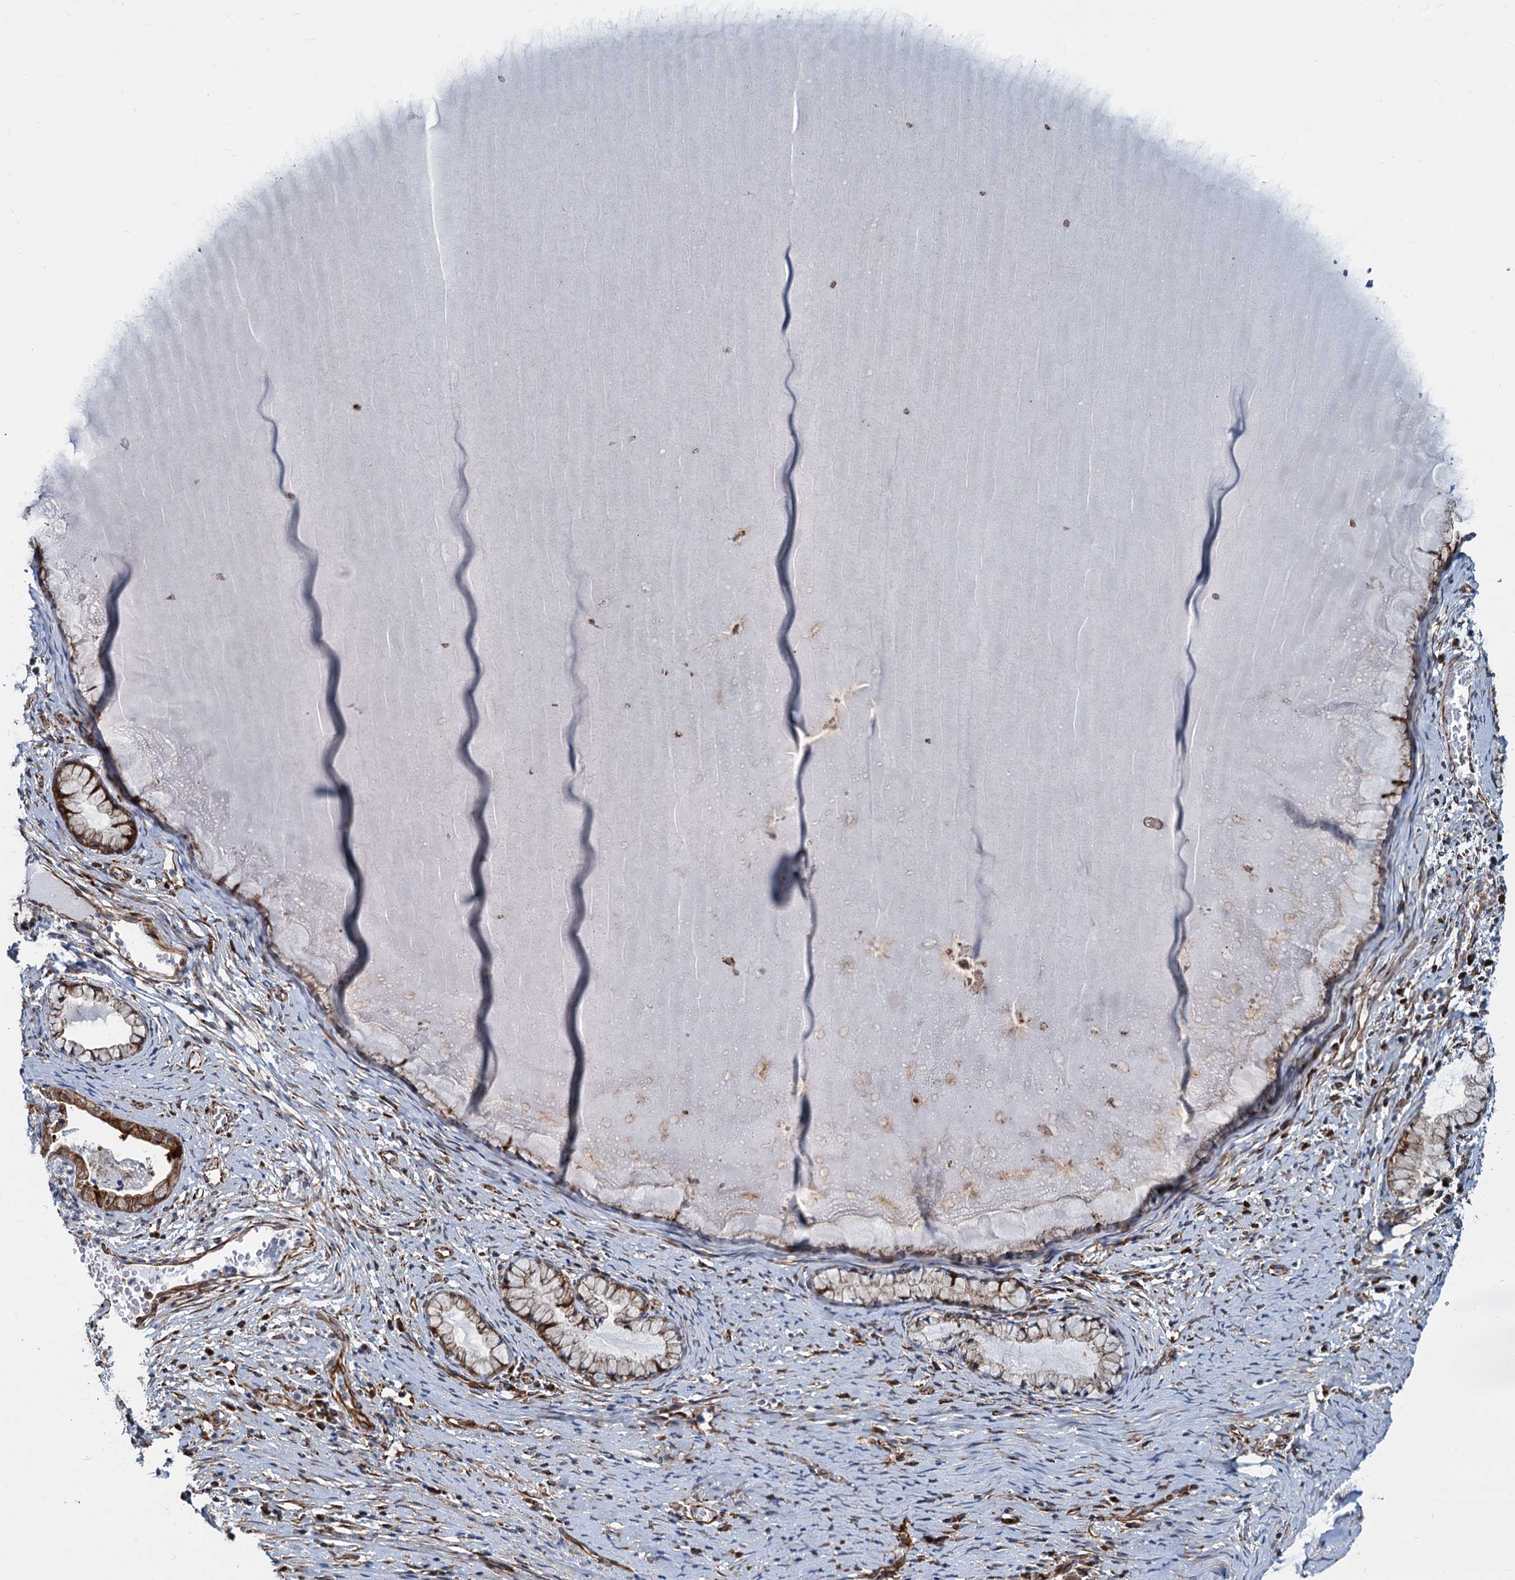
{"staining": {"intensity": "moderate", "quantity": ">75%", "location": "cytoplasmic/membranous"}, "tissue": "cervix", "cell_type": "Glandular cells", "image_type": "normal", "snomed": [{"axis": "morphology", "description": "Normal tissue, NOS"}, {"axis": "topography", "description": "Cervix"}], "caption": "An IHC micrograph of unremarkable tissue is shown. Protein staining in brown highlights moderate cytoplasmic/membranous positivity in cervix within glandular cells.", "gene": "PSEN1", "patient": {"sex": "female", "age": 42}}